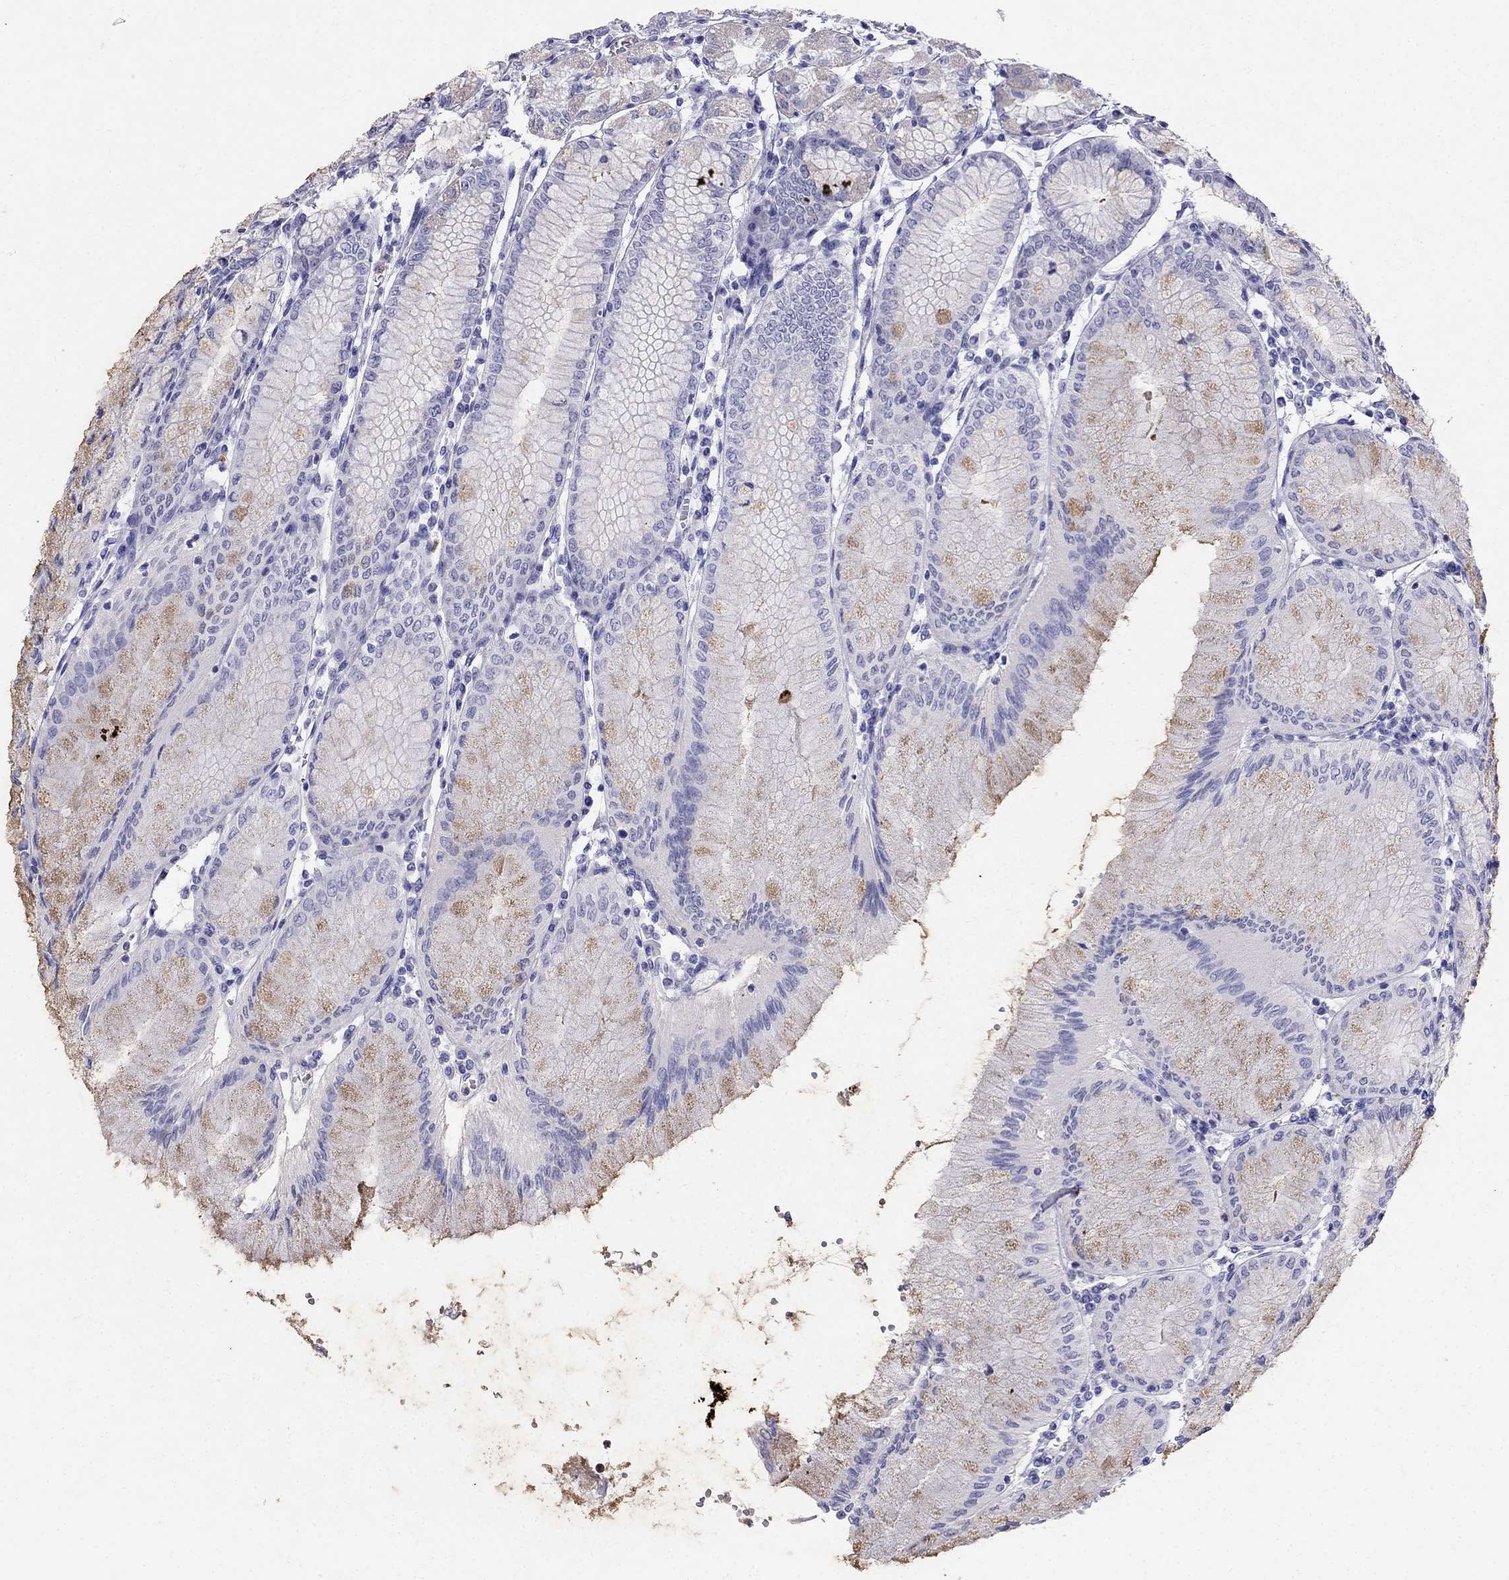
{"staining": {"intensity": "negative", "quantity": "none", "location": "none"}, "tissue": "stomach", "cell_type": "Glandular cells", "image_type": "normal", "snomed": [{"axis": "morphology", "description": "Normal tissue, NOS"}, {"axis": "topography", "description": "Skeletal muscle"}, {"axis": "topography", "description": "Stomach"}], "caption": "IHC photomicrograph of benign stomach stained for a protein (brown), which exhibits no staining in glandular cells. Brightfield microscopy of immunohistochemistry (IHC) stained with DAB (brown) and hematoxylin (blue), captured at high magnification.", "gene": "PPP1R36", "patient": {"sex": "female", "age": 57}}